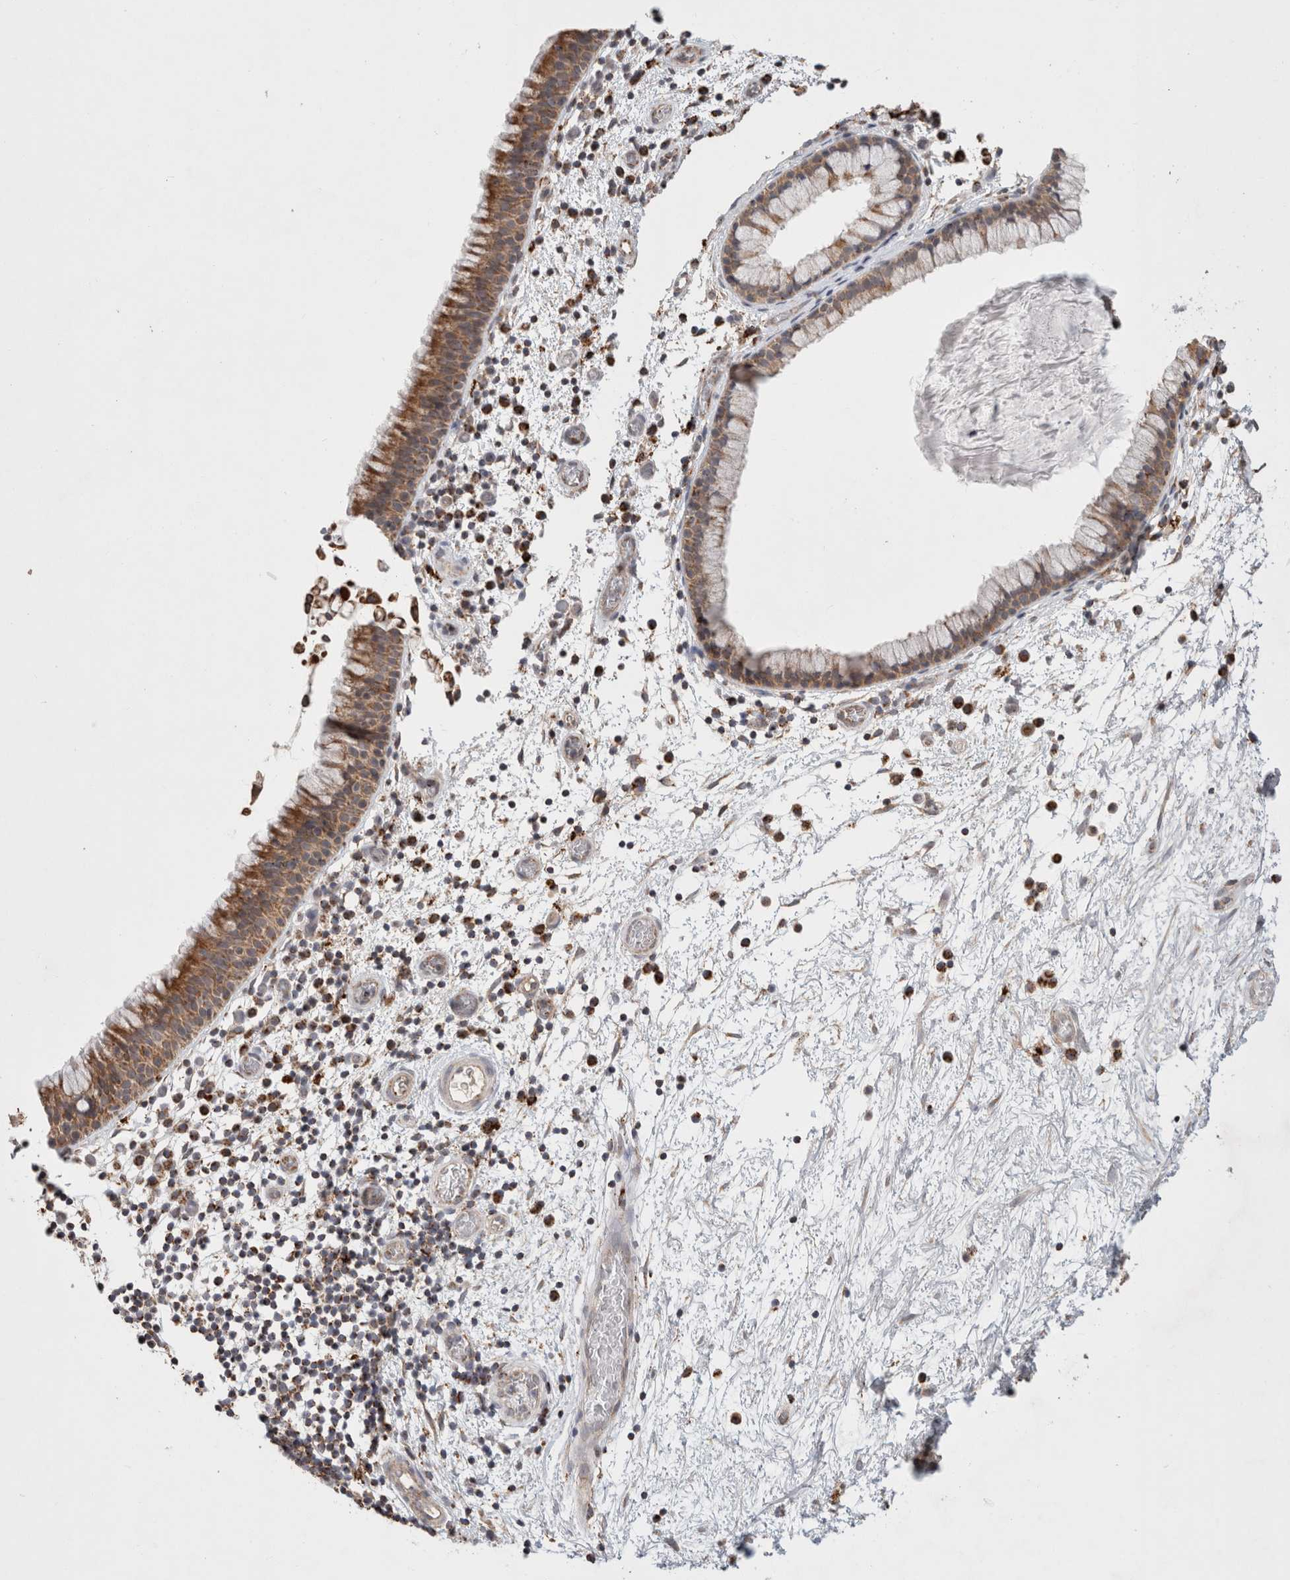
{"staining": {"intensity": "moderate", "quantity": ">75%", "location": "cytoplasmic/membranous"}, "tissue": "nasopharynx", "cell_type": "Respiratory epithelial cells", "image_type": "normal", "snomed": [{"axis": "morphology", "description": "Normal tissue, NOS"}, {"axis": "morphology", "description": "Inflammation, NOS"}, {"axis": "topography", "description": "Nasopharynx"}], "caption": "Protein staining reveals moderate cytoplasmic/membranous expression in approximately >75% of respiratory epithelial cells in benign nasopharynx. (Brightfield microscopy of DAB IHC at high magnification).", "gene": "HROB", "patient": {"sex": "male", "age": 48}}